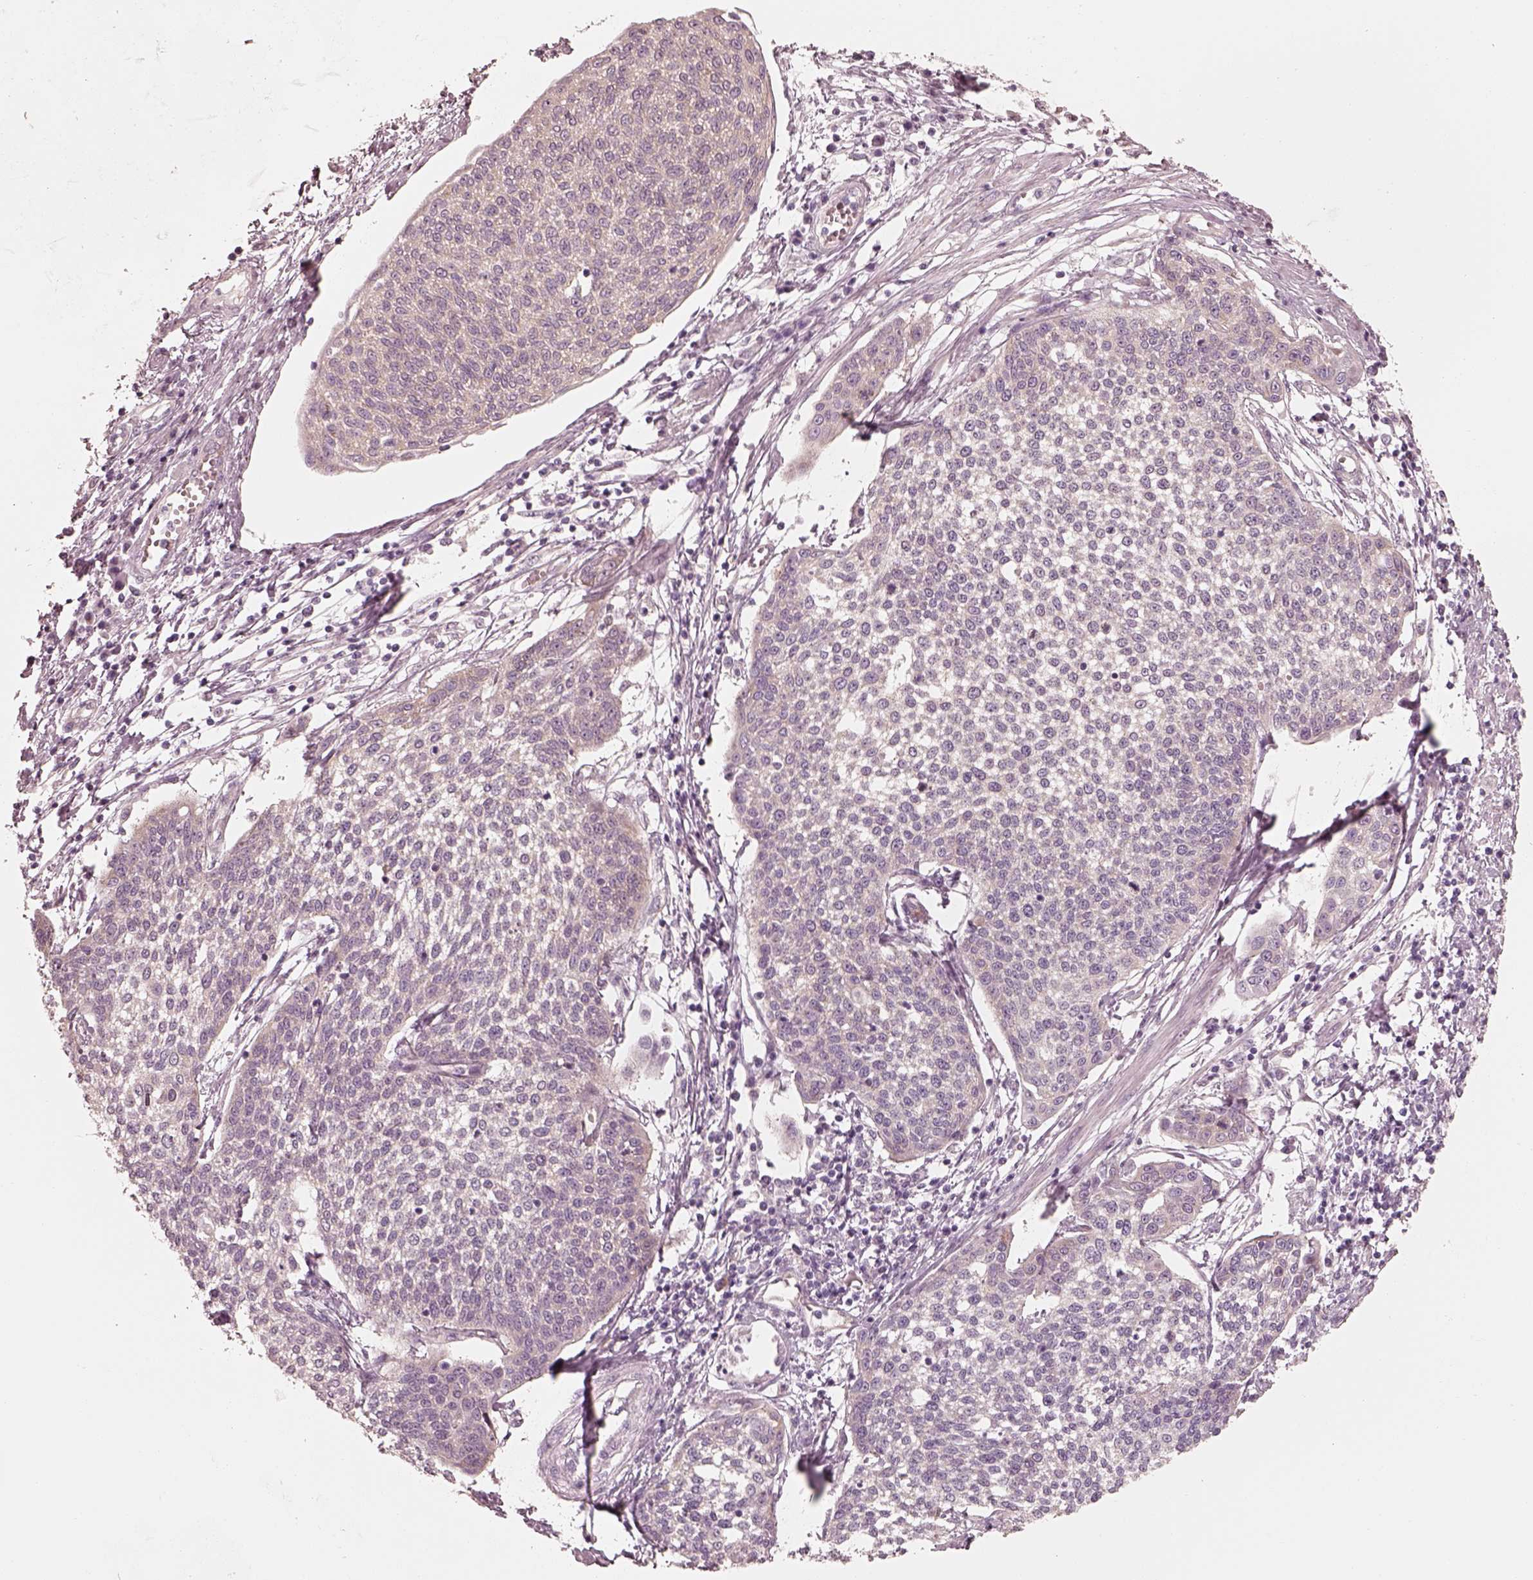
{"staining": {"intensity": "negative", "quantity": "none", "location": "none"}, "tissue": "cervical cancer", "cell_type": "Tumor cells", "image_type": "cancer", "snomed": [{"axis": "morphology", "description": "Squamous cell carcinoma, NOS"}, {"axis": "topography", "description": "Cervix"}], "caption": "Photomicrograph shows no protein positivity in tumor cells of cervical cancer tissue.", "gene": "RAB3C", "patient": {"sex": "female", "age": 34}}